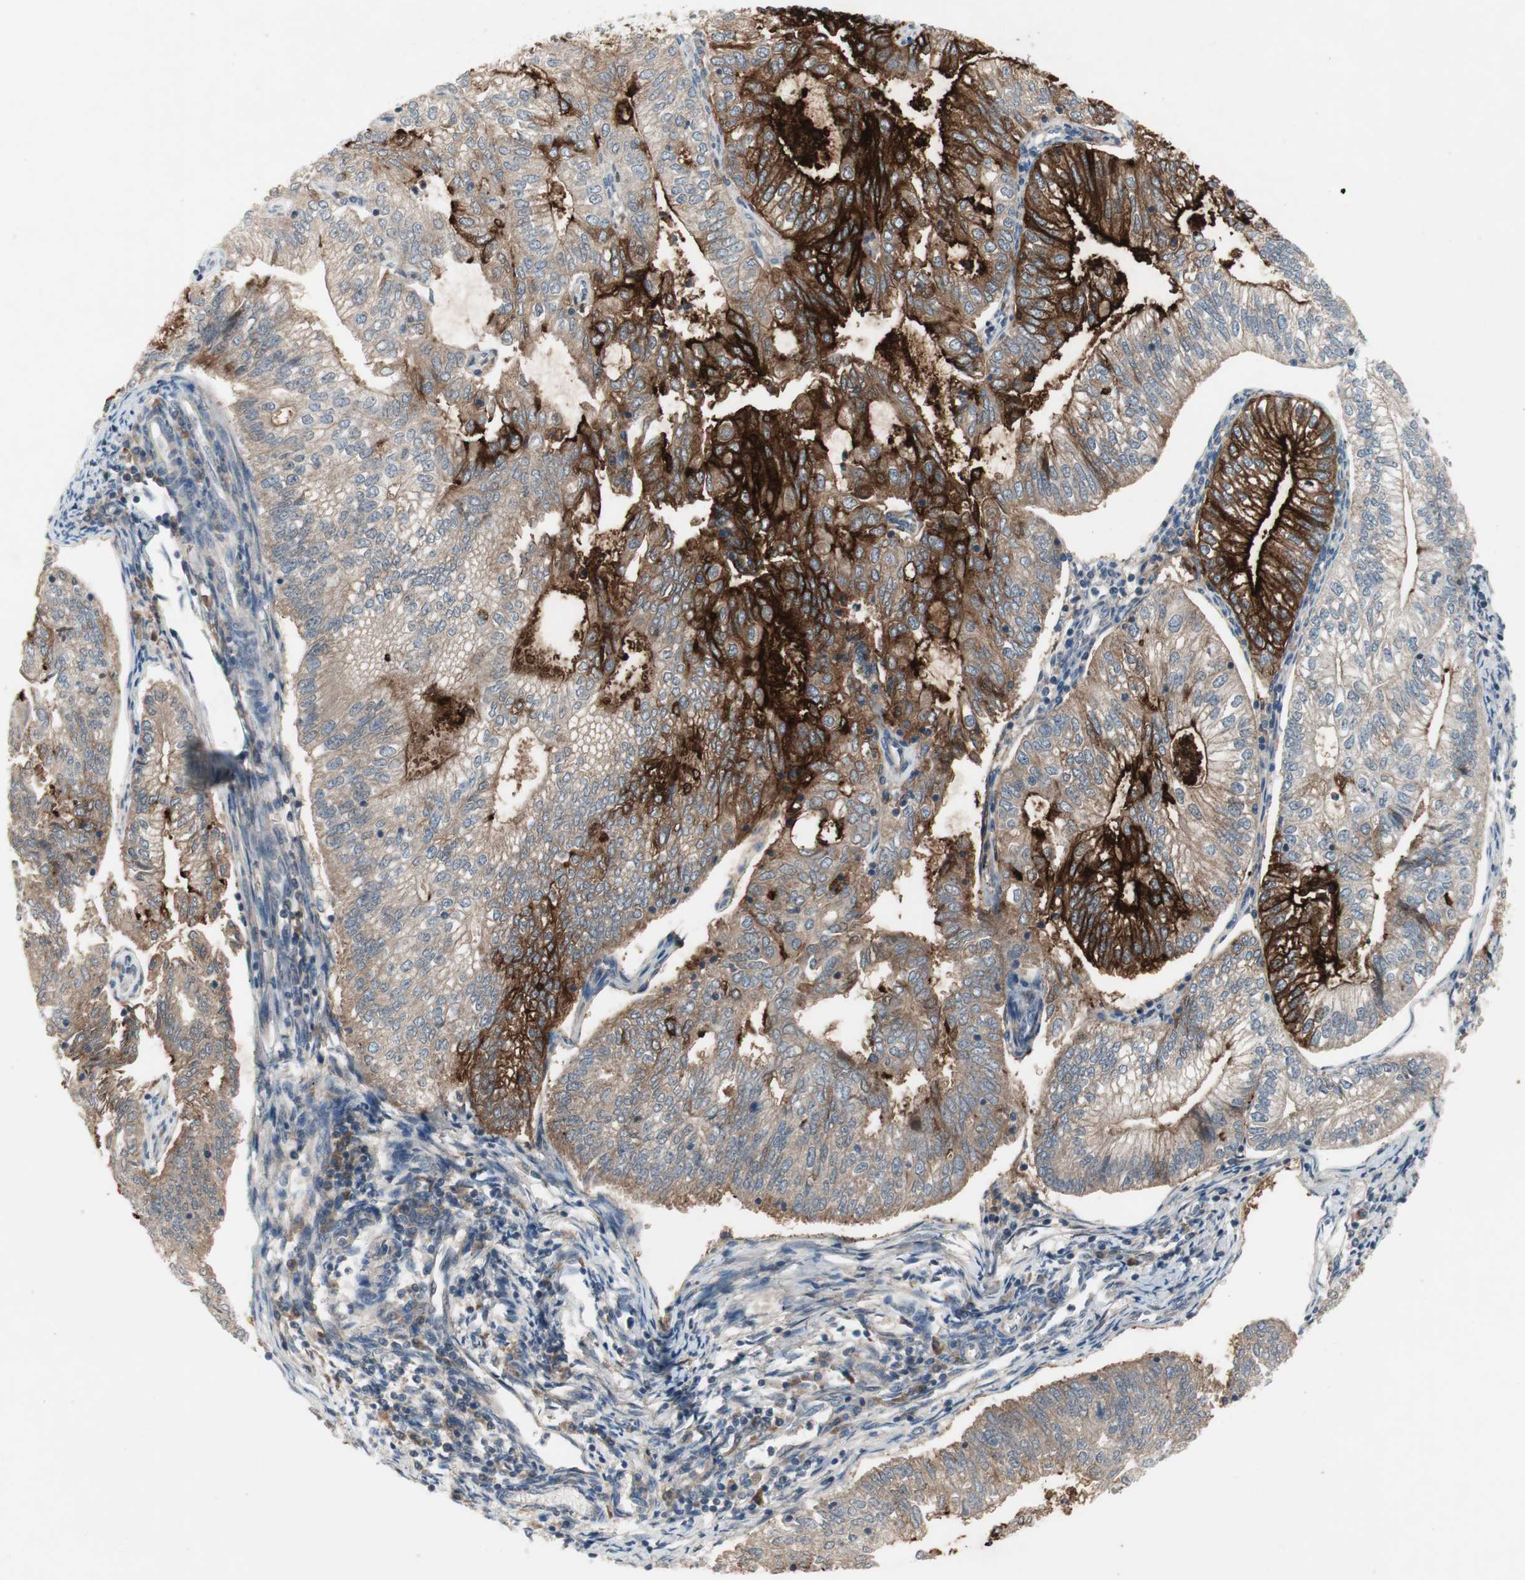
{"staining": {"intensity": "strong", "quantity": ">75%", "location": "cytoplasmic/membranous"}, "tissue": "endometrial cancer", "cell_type": "Tumor cells", "image_type": "cancer", "snomed": [{"axis": "morphology", "description": "Adenocarcinoma, NOS"}, {"axis": "topography", "description": "Endometrium"}], "caption": "This micrograph demonstrates endometrial cancer (adenocarcinoma) stained with immunohistochemistry (IHC) to label a protein in brown. The cytoplasmic/membranous of tumor cells show strong positivity for the protein. Nuclei are counter-stained blue.", "gene": "TACR3", "patient": {"sex": "female", "age": 69}}